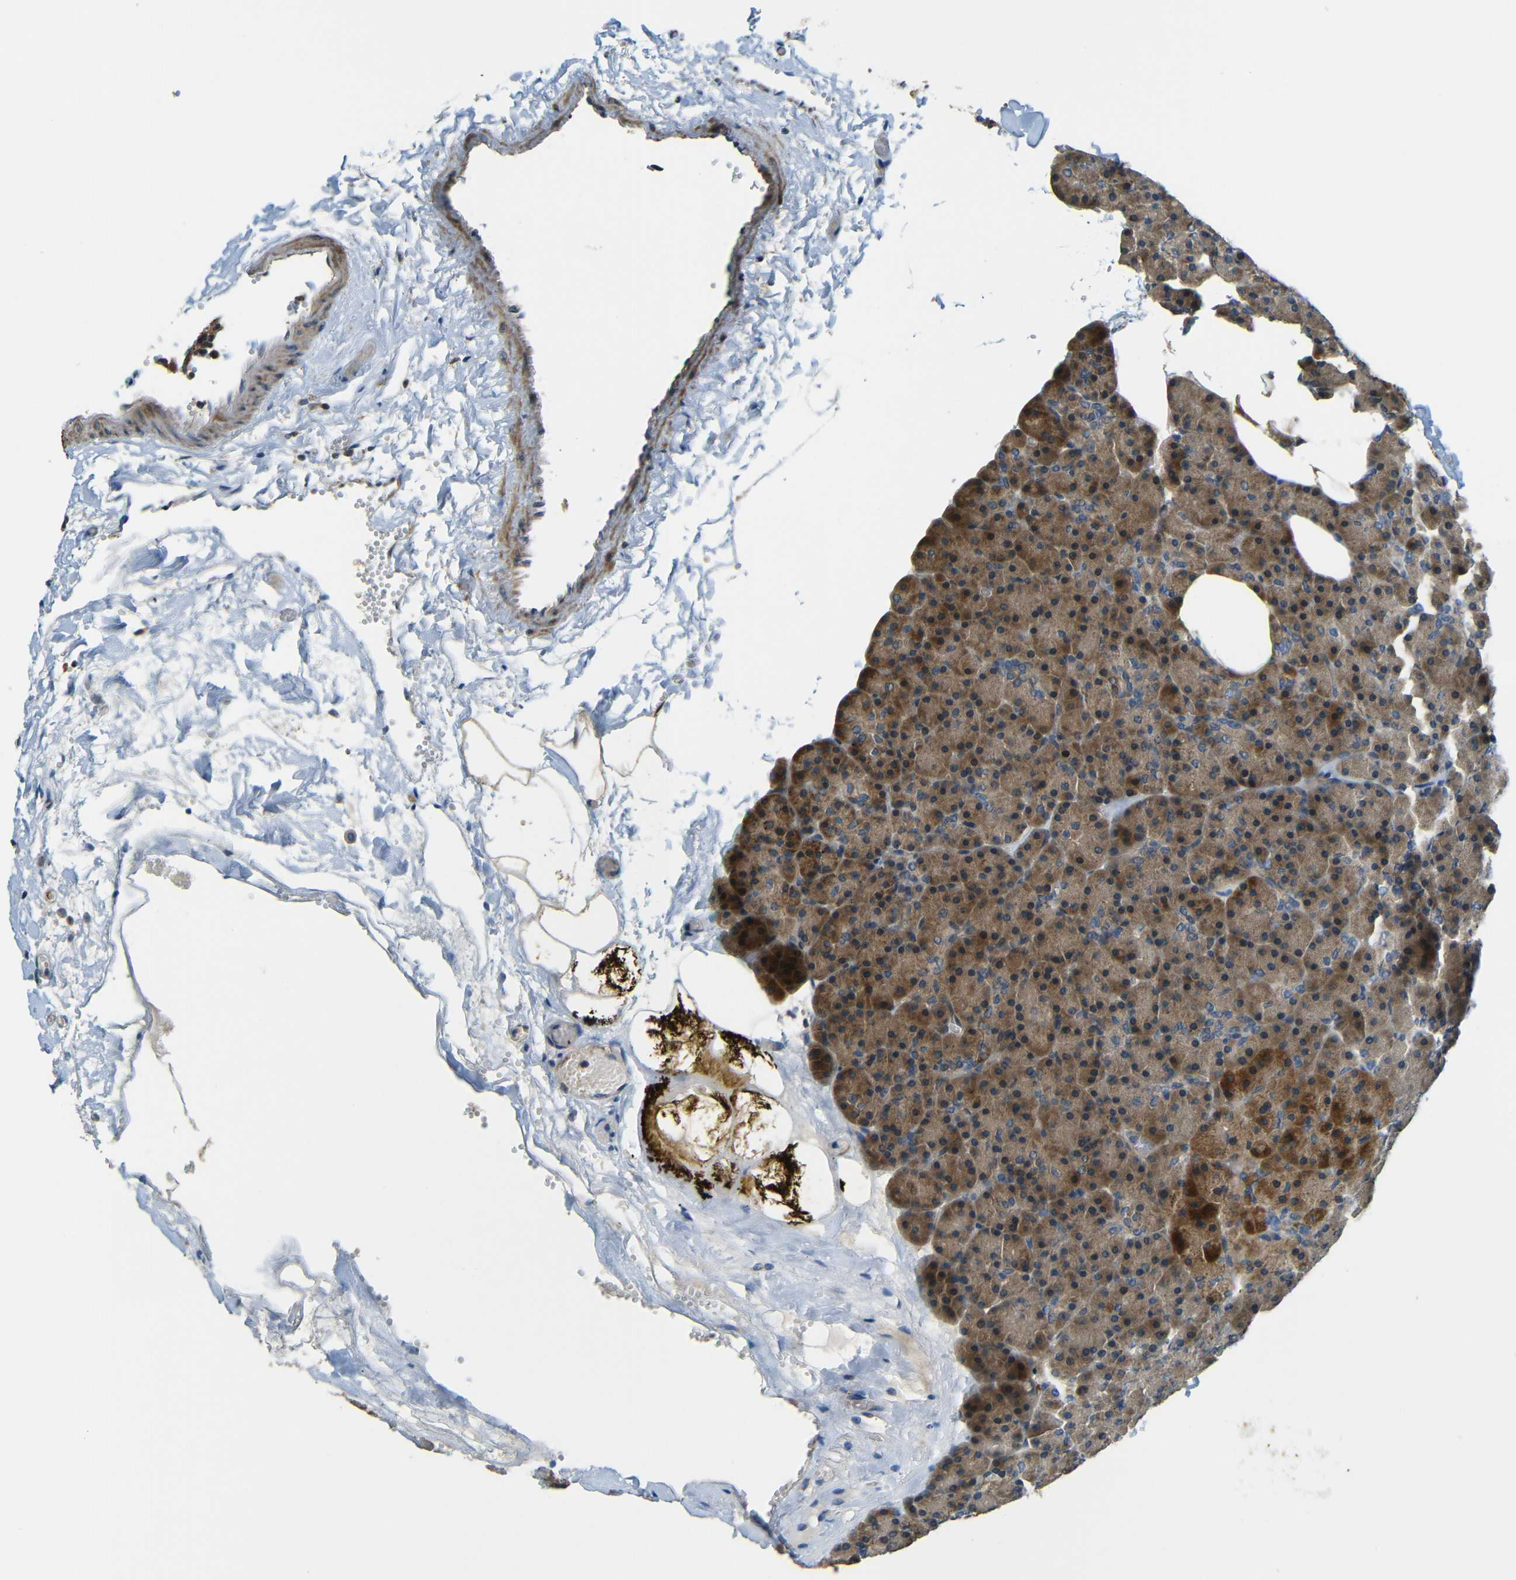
{"staining": {"intensity": "moderate", "quantity": ">75%", "location": "cytoplasmic/membranous"}, "tissue": "pancreas", "cell_type": "Exocrine glandular cells", "image_type": "normal", "snomed": [{"axis": "morphology", "description": "Normal tissue, NOS"}, {"axis": "topography", "description": "Pancreas"}], "caption": "Immunohistochemical staining of unremarkable human pancreas demonstrates moderate cytoplasmic/membranous protein expression in about >75% of exocrine glandular cells.", "gene": "FNDC3A", "patient": {"sex": "female", "age": 35}}